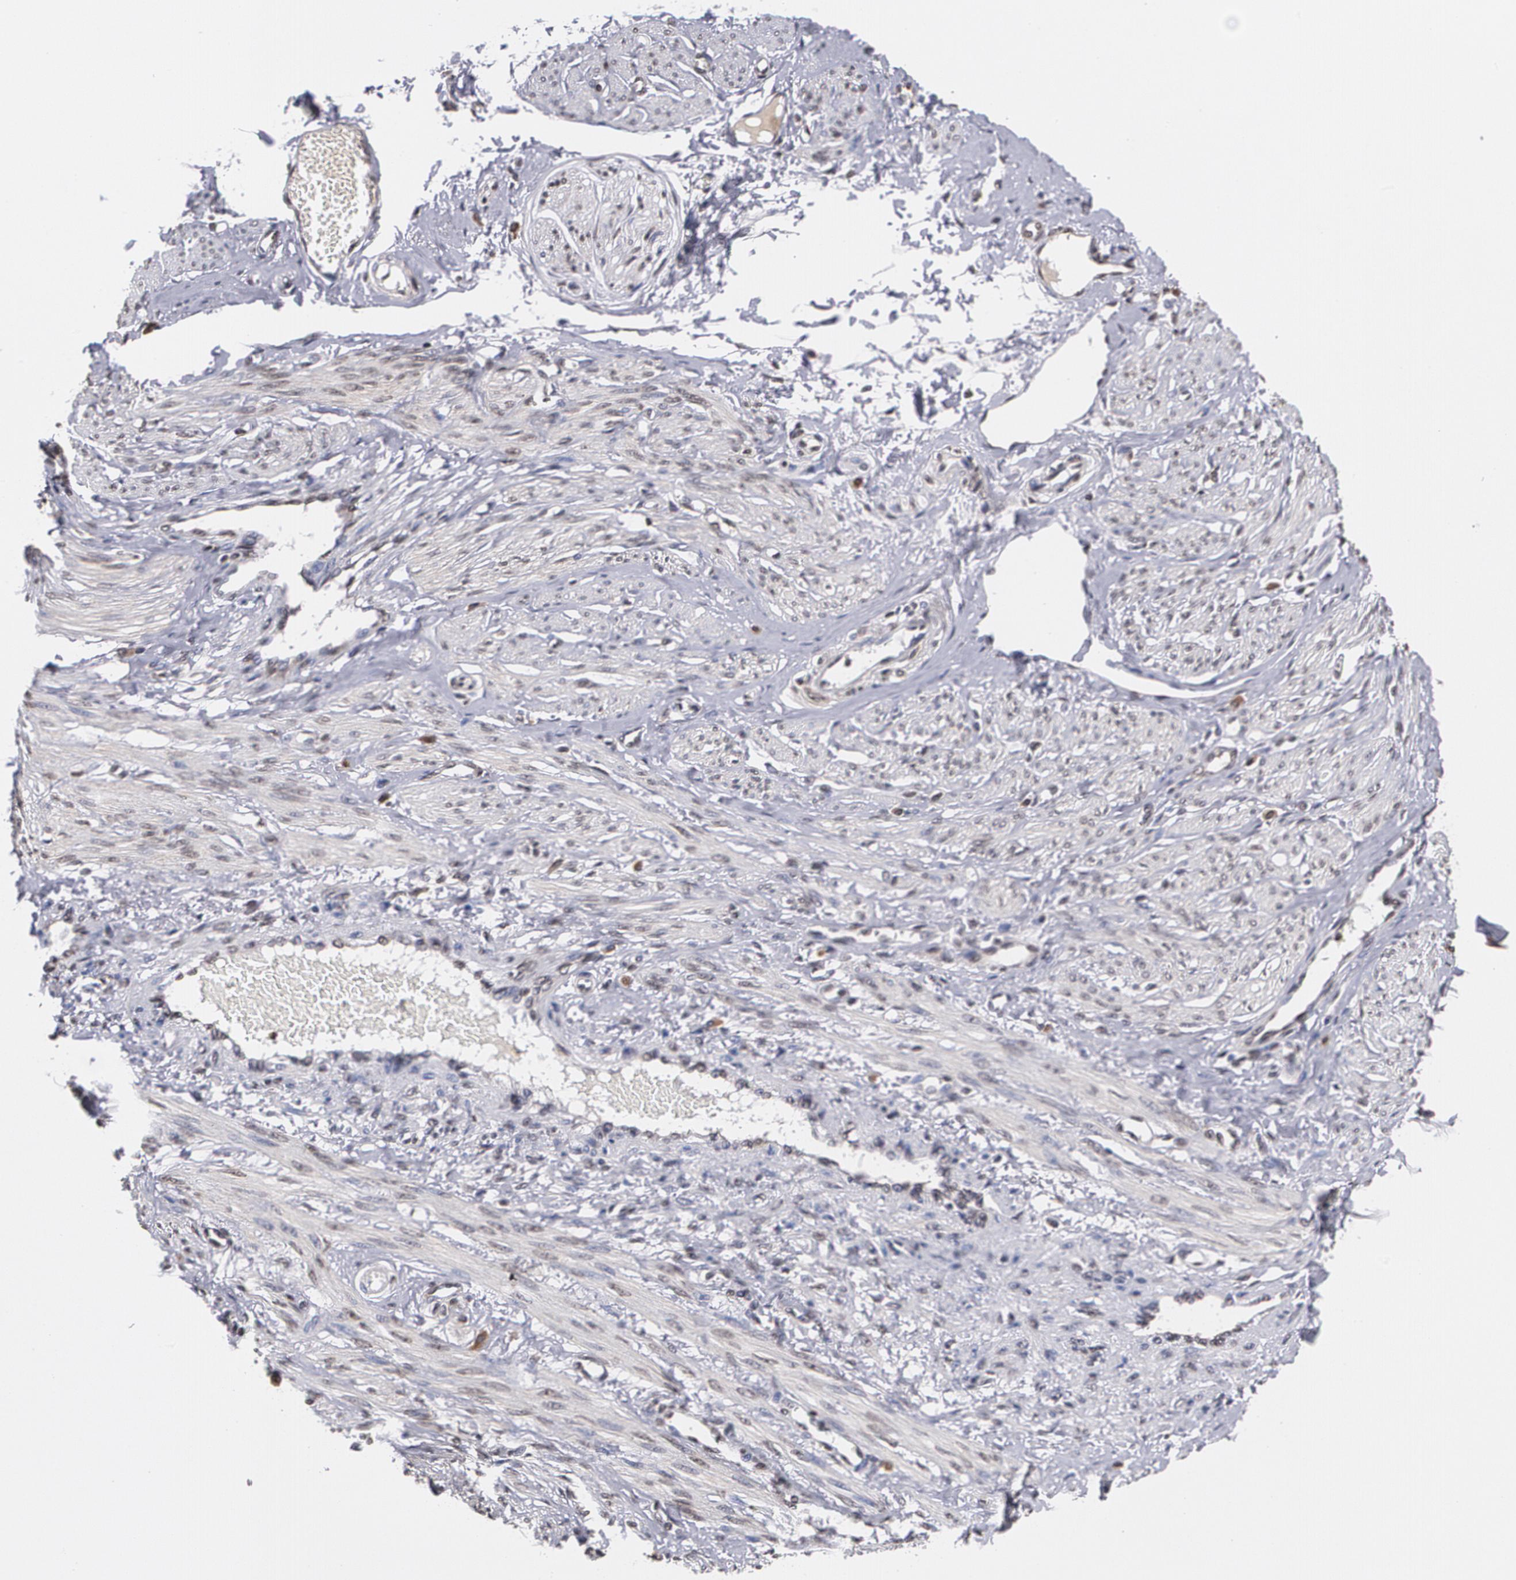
{"staining": {"intensity": "negative", "quantity": "none", "location": "none"}, "tissue": "smooth muscle", "cell_type": "Smooth muscle cells", "image_type": "normal", "snomed": [{"axis": "morphology", "description": "Normal tissue, NOS"}, {"axis": "topography", "description": "Smooth muscle"}, {"axis": "topography", "description": "Uterus"}], "caption": "A high-resolution photomicrograph shows IHC staining of unremarkable smooth muscle, which displays no significant expression in smooth muscle cells.", "gene": "MVP", "patient": {"sex": "female", "age": 39}}